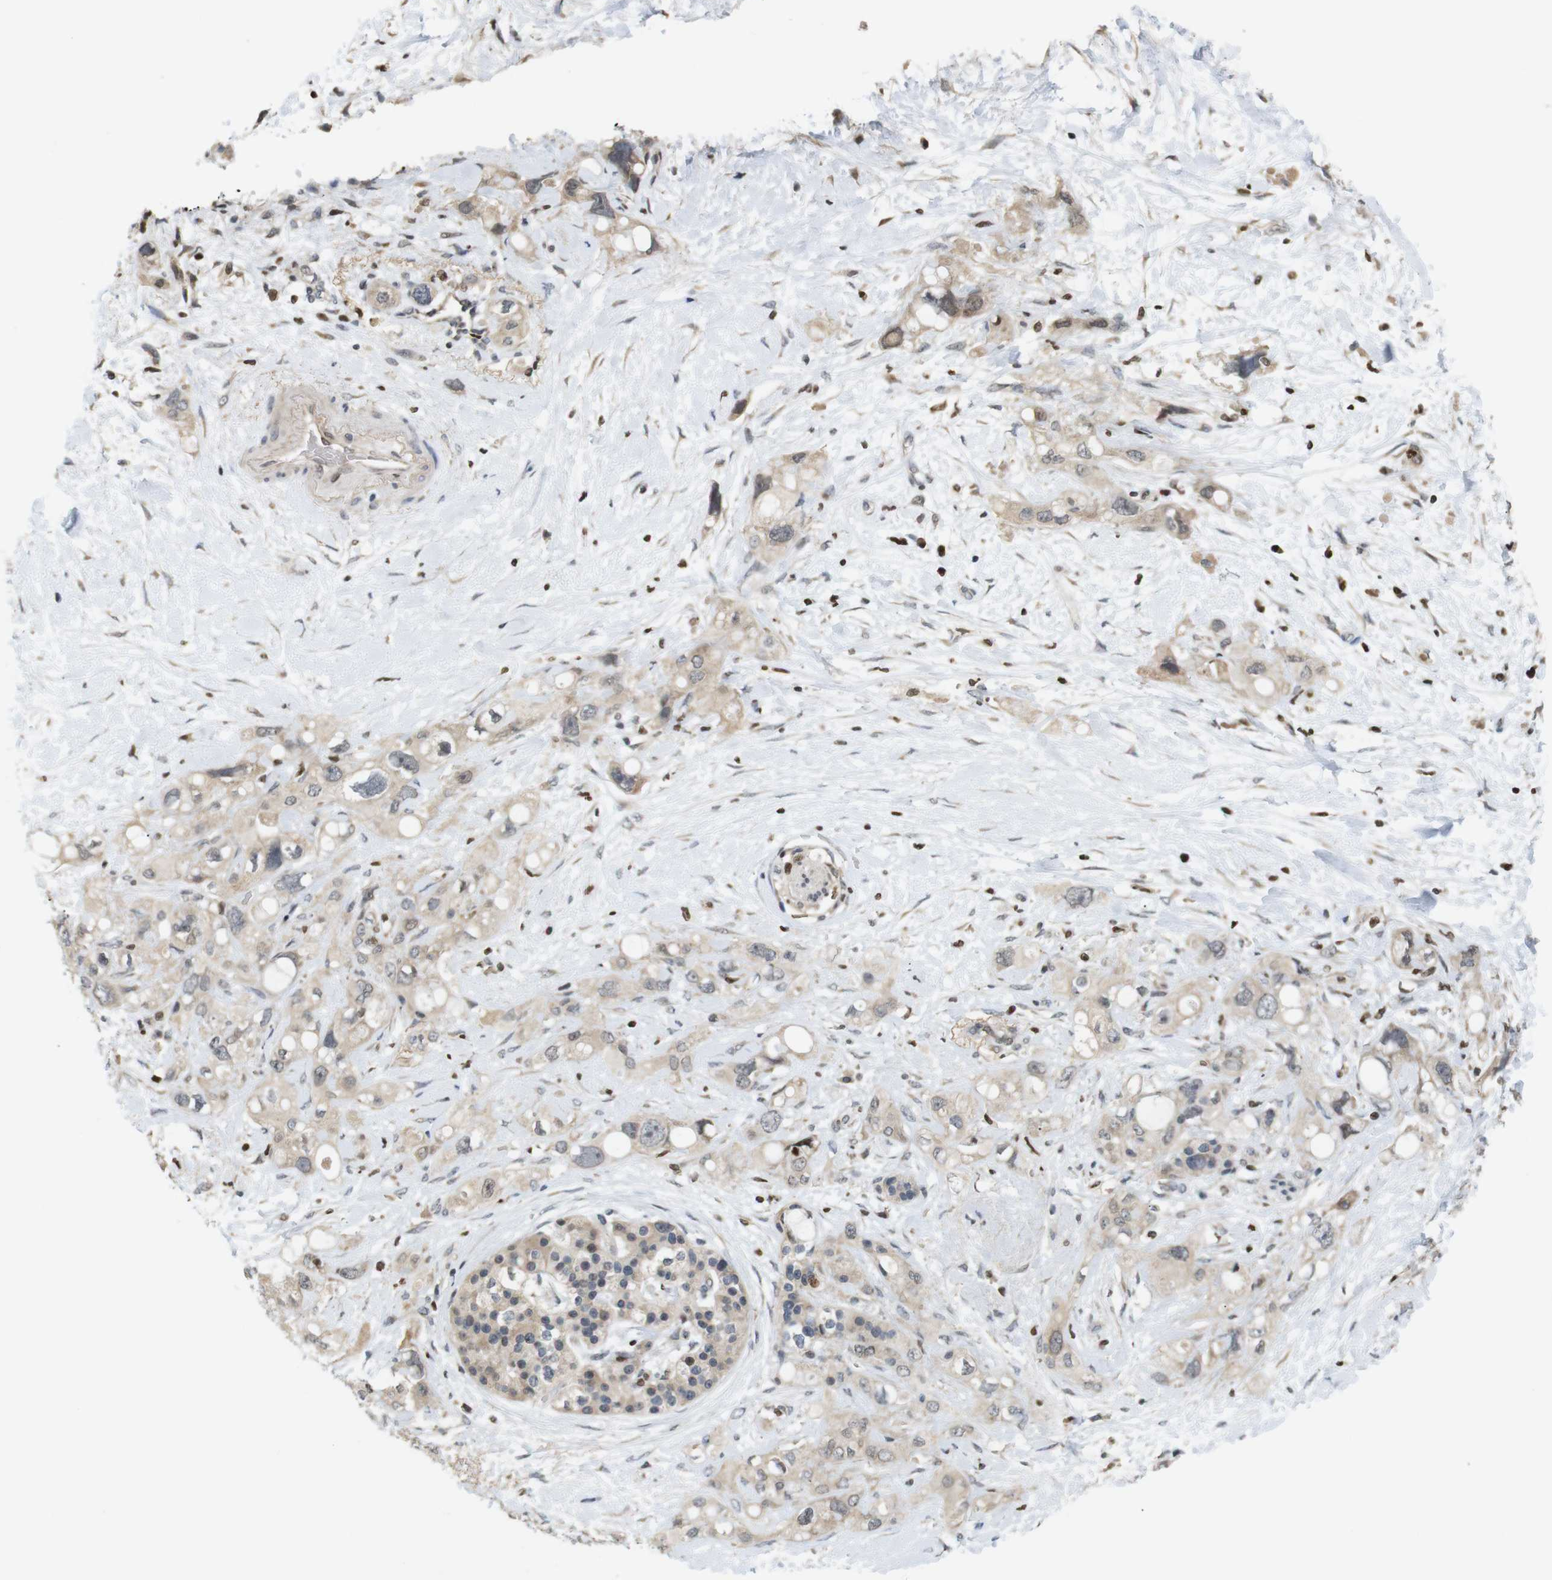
{"staining": {"intensity": "weak", "quantity": ">75%", "location": "cytoplasmic/membranous"}, "tissue": "pancreatic cancer", "cell_type": "Tumor cells", "image_type": "cancer", "snomed": [{"axis": "morphology", "description": "Adenocarcinoma, NOS"}, {"axis": "topography", "description": "Pancreas"}], "caption": "Pancreatic cancer (adenocarcinoma) tissue reveals weak cytoplasmic/membranous positivity in about >75% of tumor cells", "gene": "MBD1", "patient": {"sex": "female", "age": 56}}